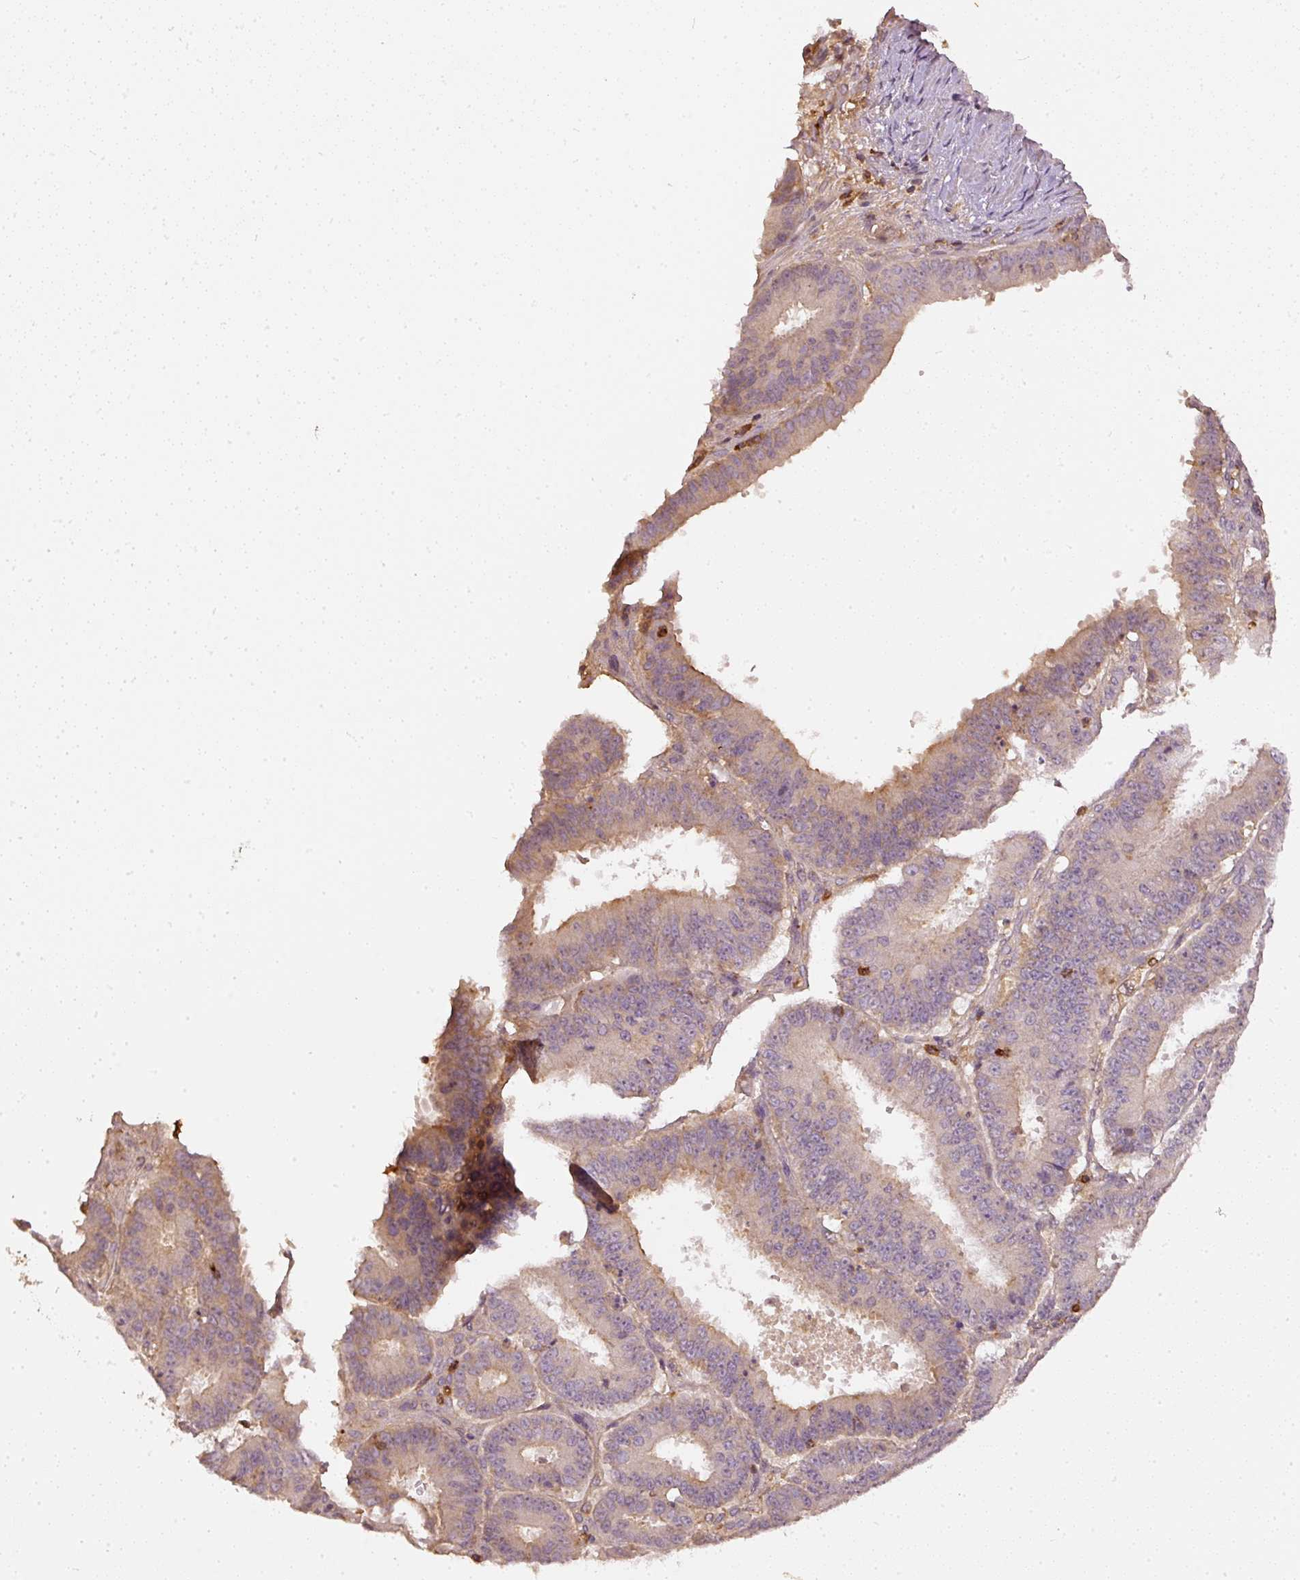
{"staining": {"intensity": "weak", "quantity": "25%-75%", "location": "cytoplasmic/membranous"}, "tissue": "ovarian cancer", "cell_type": "Tumor cells", "image_type": "cancer", "snomed": [{"axis": "morphology", "description": "Carcinoma, endometroid"}, {"axis": "topography", "description": "Appendix"}, {"axis": "topography", "description": "Ovary"}], "caption": "High-magnification brightfield microscopy of ovarian cancer stained with DAB (brown) and counterstained with hematoxylin (blue). tumor cells exhibit weak cytoplasmic/membranous staining is seen in about25%-75% of cells.", "gene": "EVL", "patient": {"sex": "female", "age": 42}}